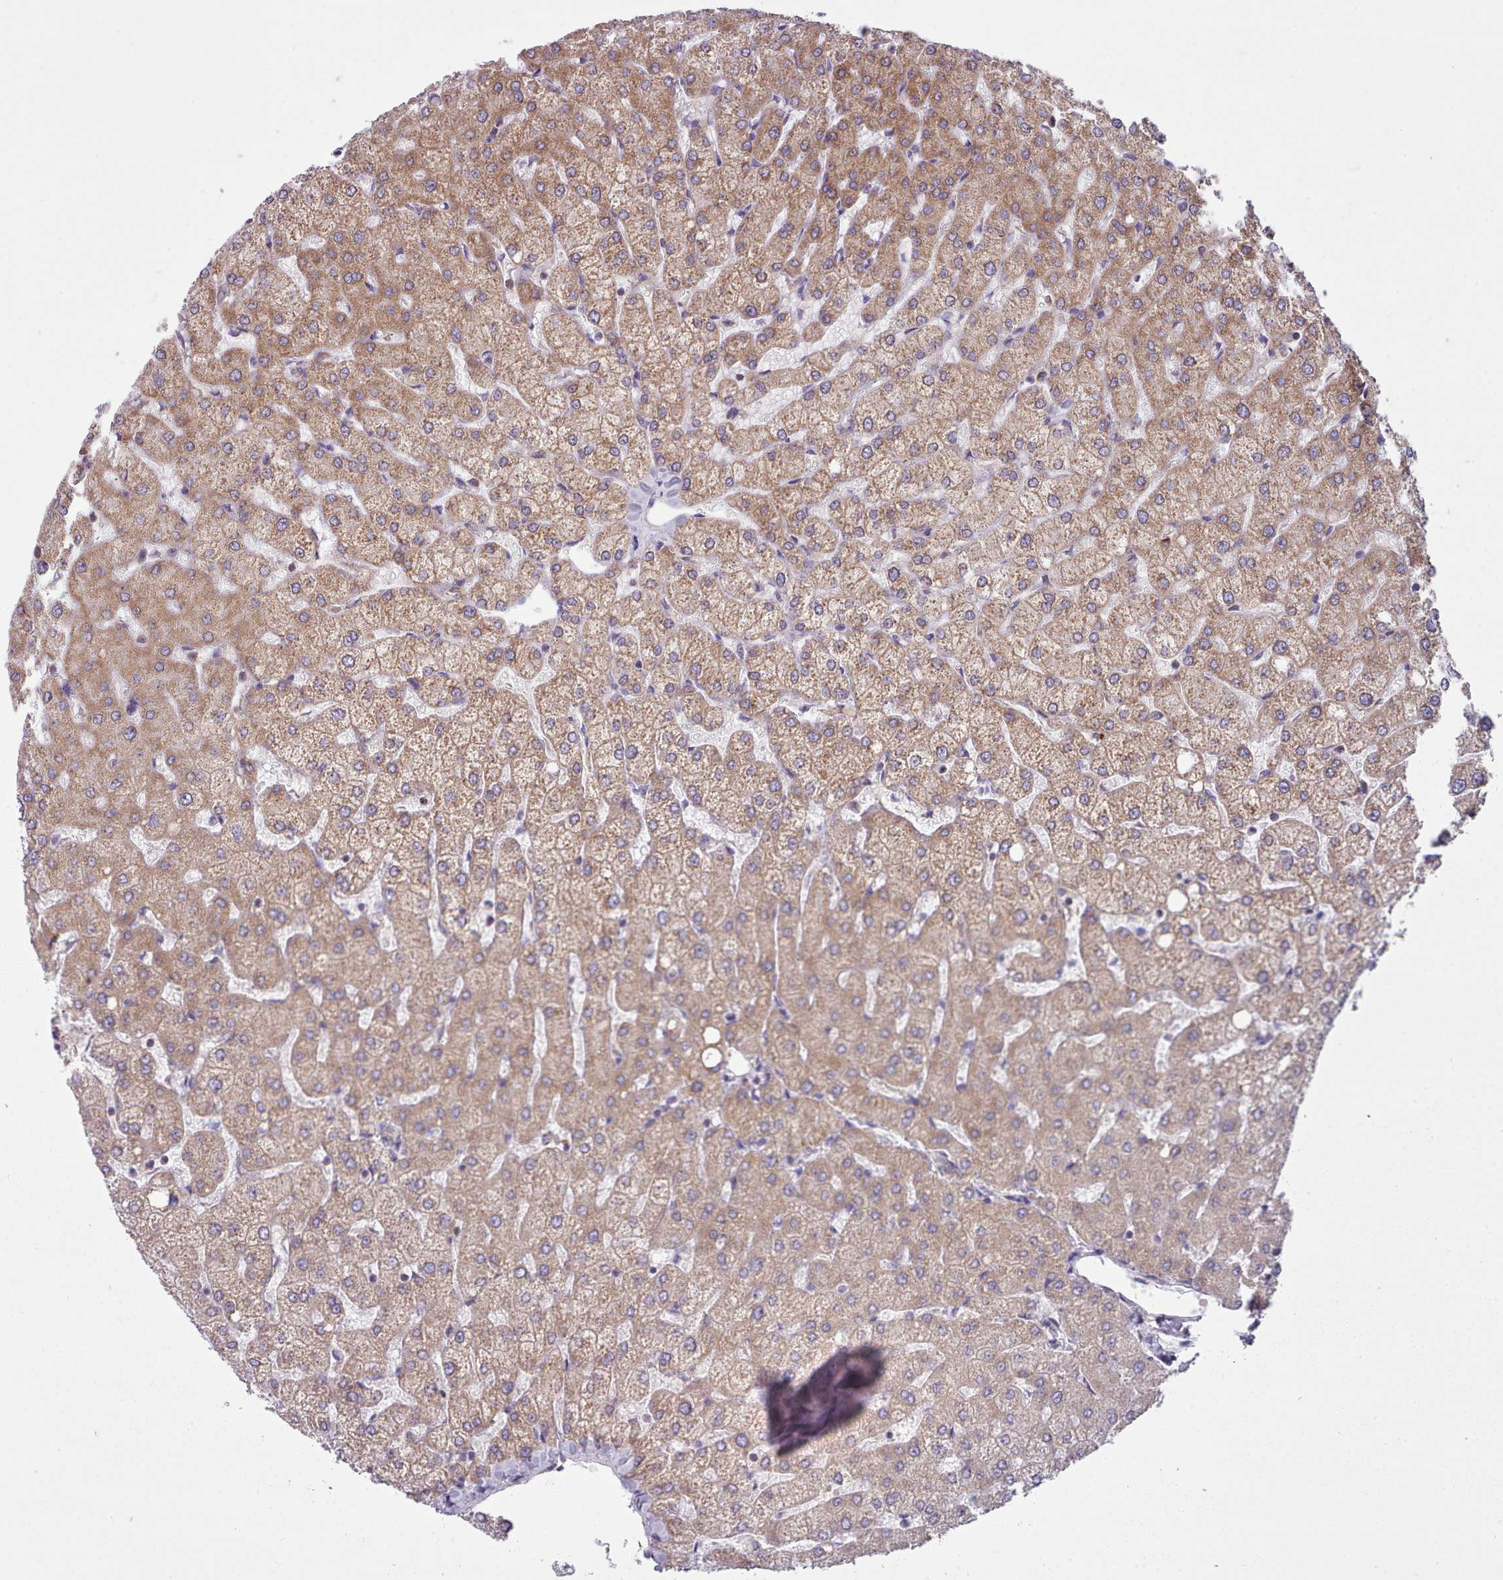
{"staining": {"intensity": "negative", "quantity": "none", "location": "none"}, "tissue": "liver", "cell_type": "Cholangiocytes", "image_type": "normal", "snomed": [{"axis": "morphology", "description": "Normal tissue, NOS"}, {"axis": "topography", "description": "Liver"}], "caption": "An IHC photomicrograph of unremarkable liver is shown. There is no staining in cholangiocytes of liver.", "gene": "SRP54", "patient": {"sex": "female", "age": 54}}